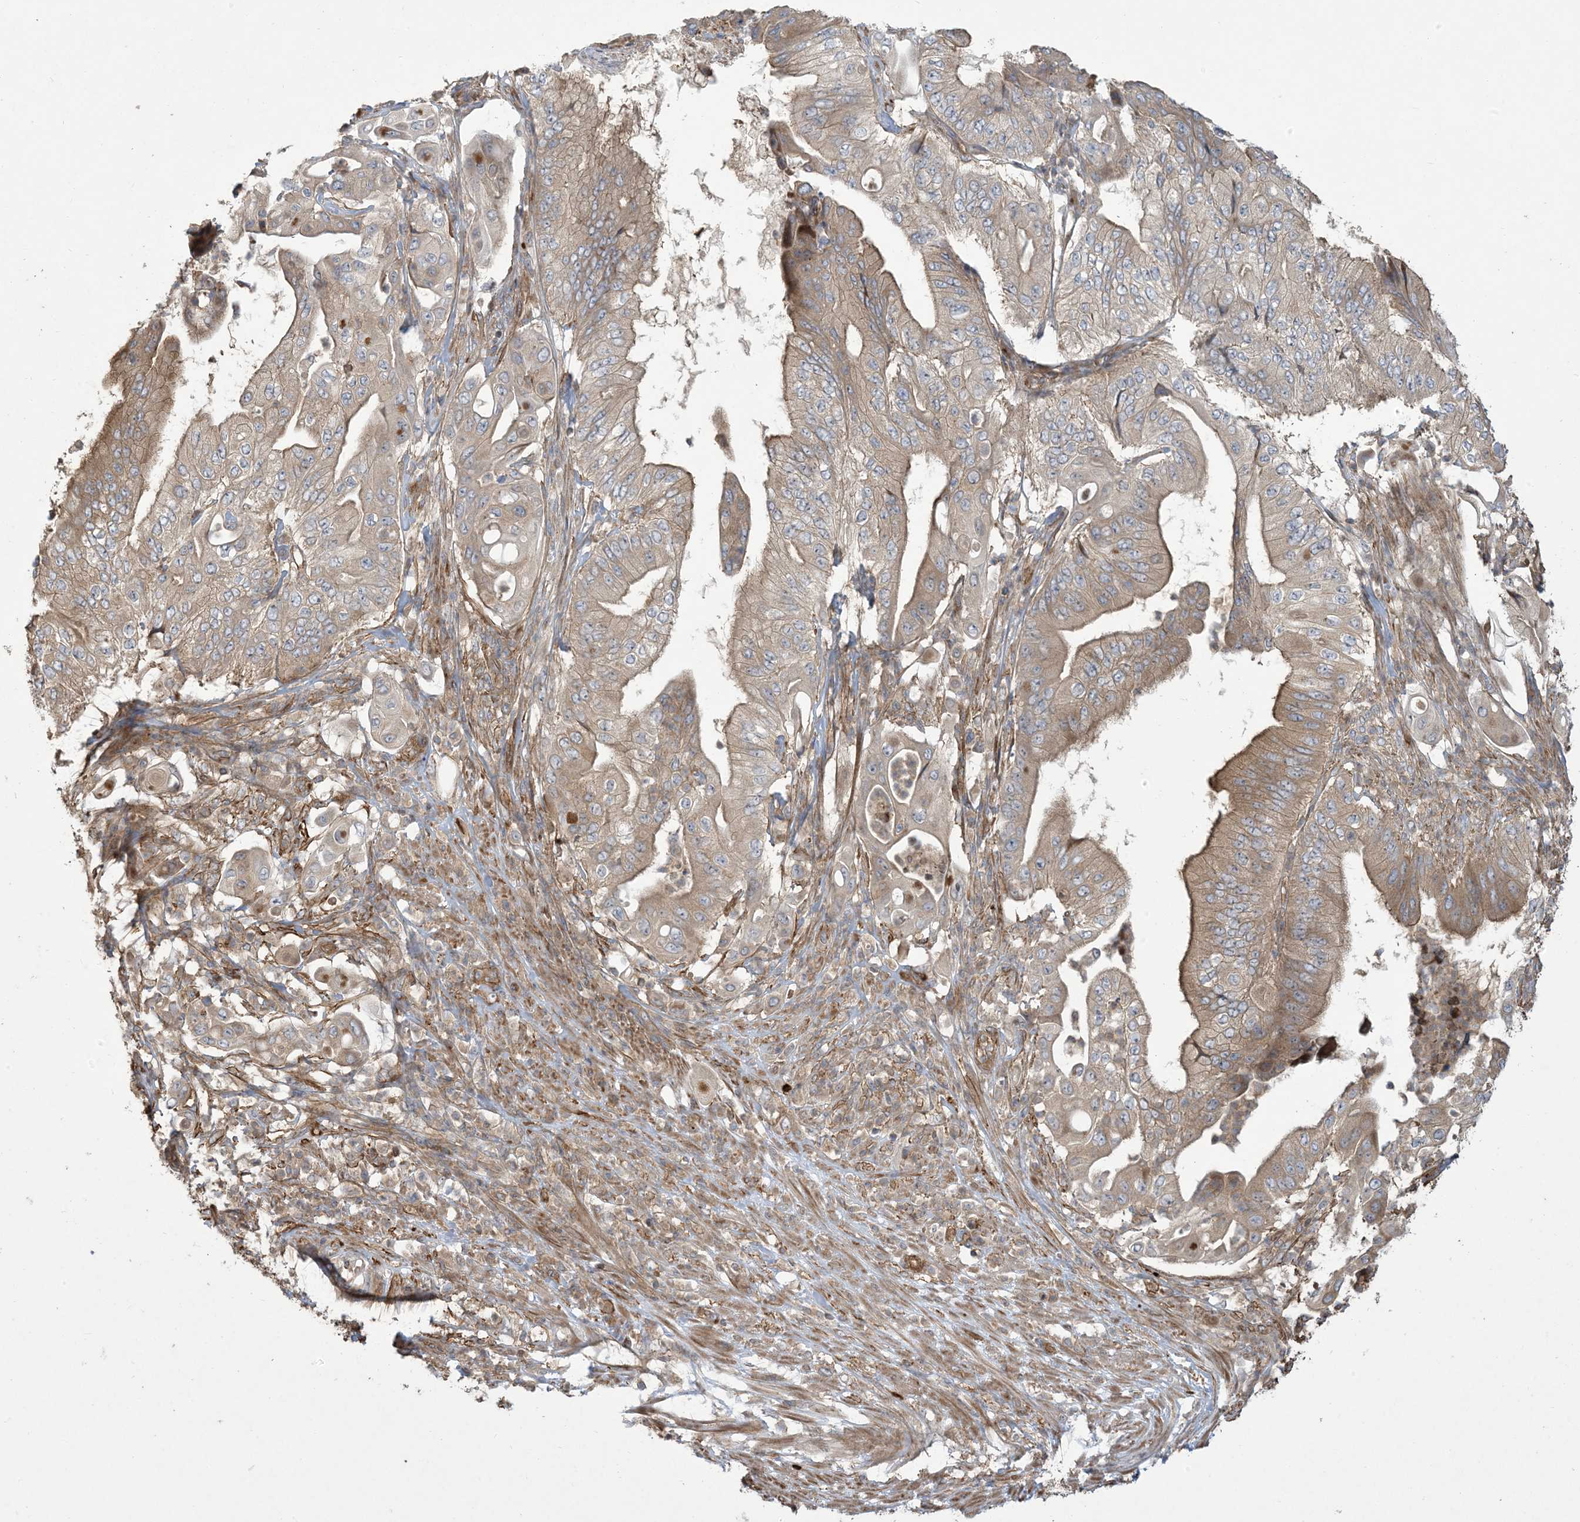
{"staining": {"intensity": "moderate", "quantity": "<25%", "location": "cytoplasmic/membranous"}, "tissue": "pancreatic cancer", "cell_type": "Tumor cells", "image_type": "cancer", "snomed": [{"axis": "morphology", "description": "Adenocarcinoma, NOS"}, {"axis": "topography", "description": "Pancreas"}], "caption": "Immunohistochemical staining of human pancreatic adenocarcinoma demonstrates low levels of moderate cytoplasmic/membranous protein staining in about <25% of tumor cells.", "gene": "KLHL18", "patient": {"sex": "female", "age": 77}}